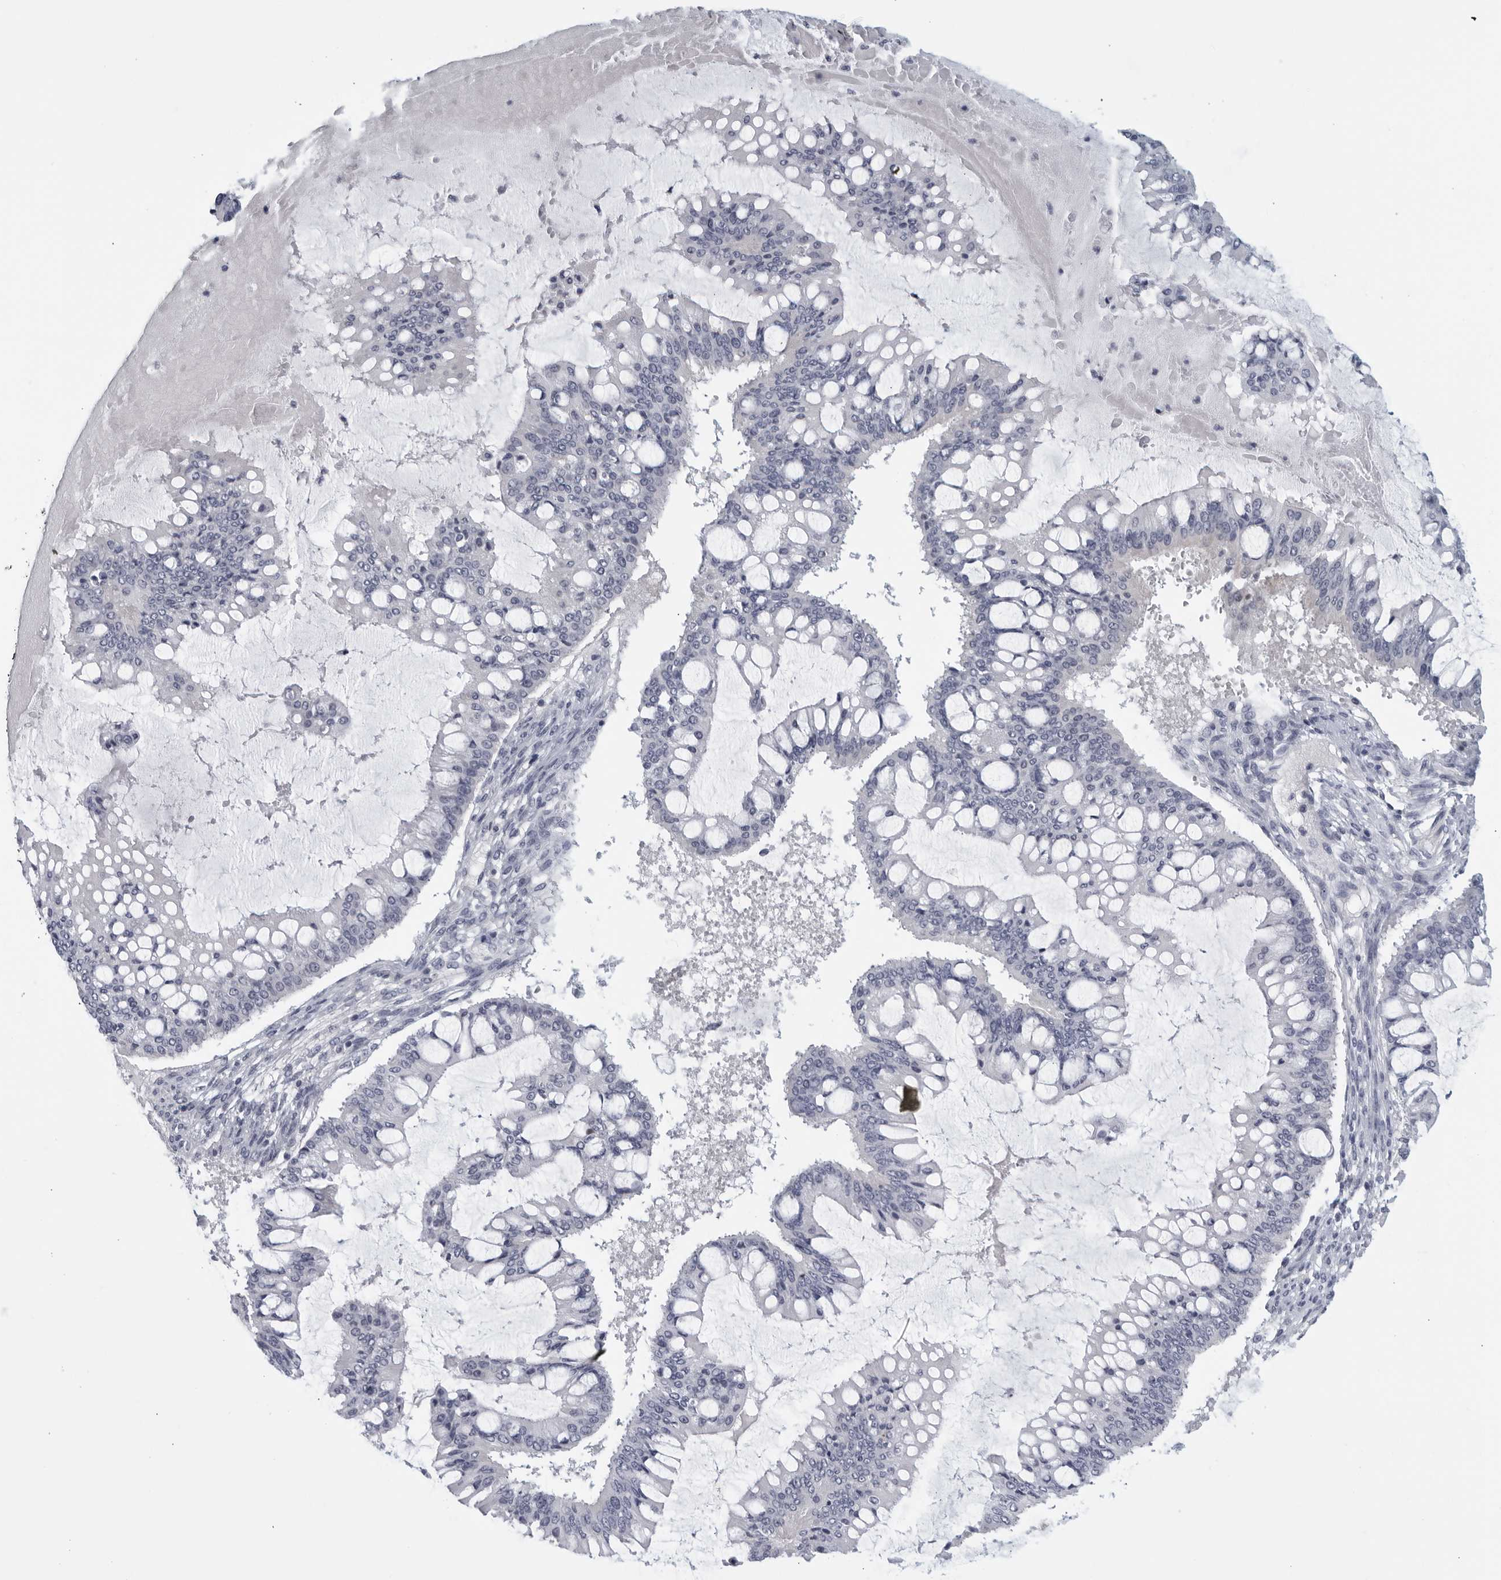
{"staining": {"intensity": "negative", "quantity": "none", "location": "none"}, "tissue": "ovarian cancer", "cell_type": "Tumor cells", "image_type": "cancer", "snomed": [{"axis": "morphology", "description": "Cystadenocarcinoma, mucinous, NOS"}, {"axis": "topography", "description": "Ovary"}], "caption": "IHC of ovarian cancer exhibits no staining in tumor cells.", "gene": "MATN1", "patient": {"sex": "female", "age": 73}}